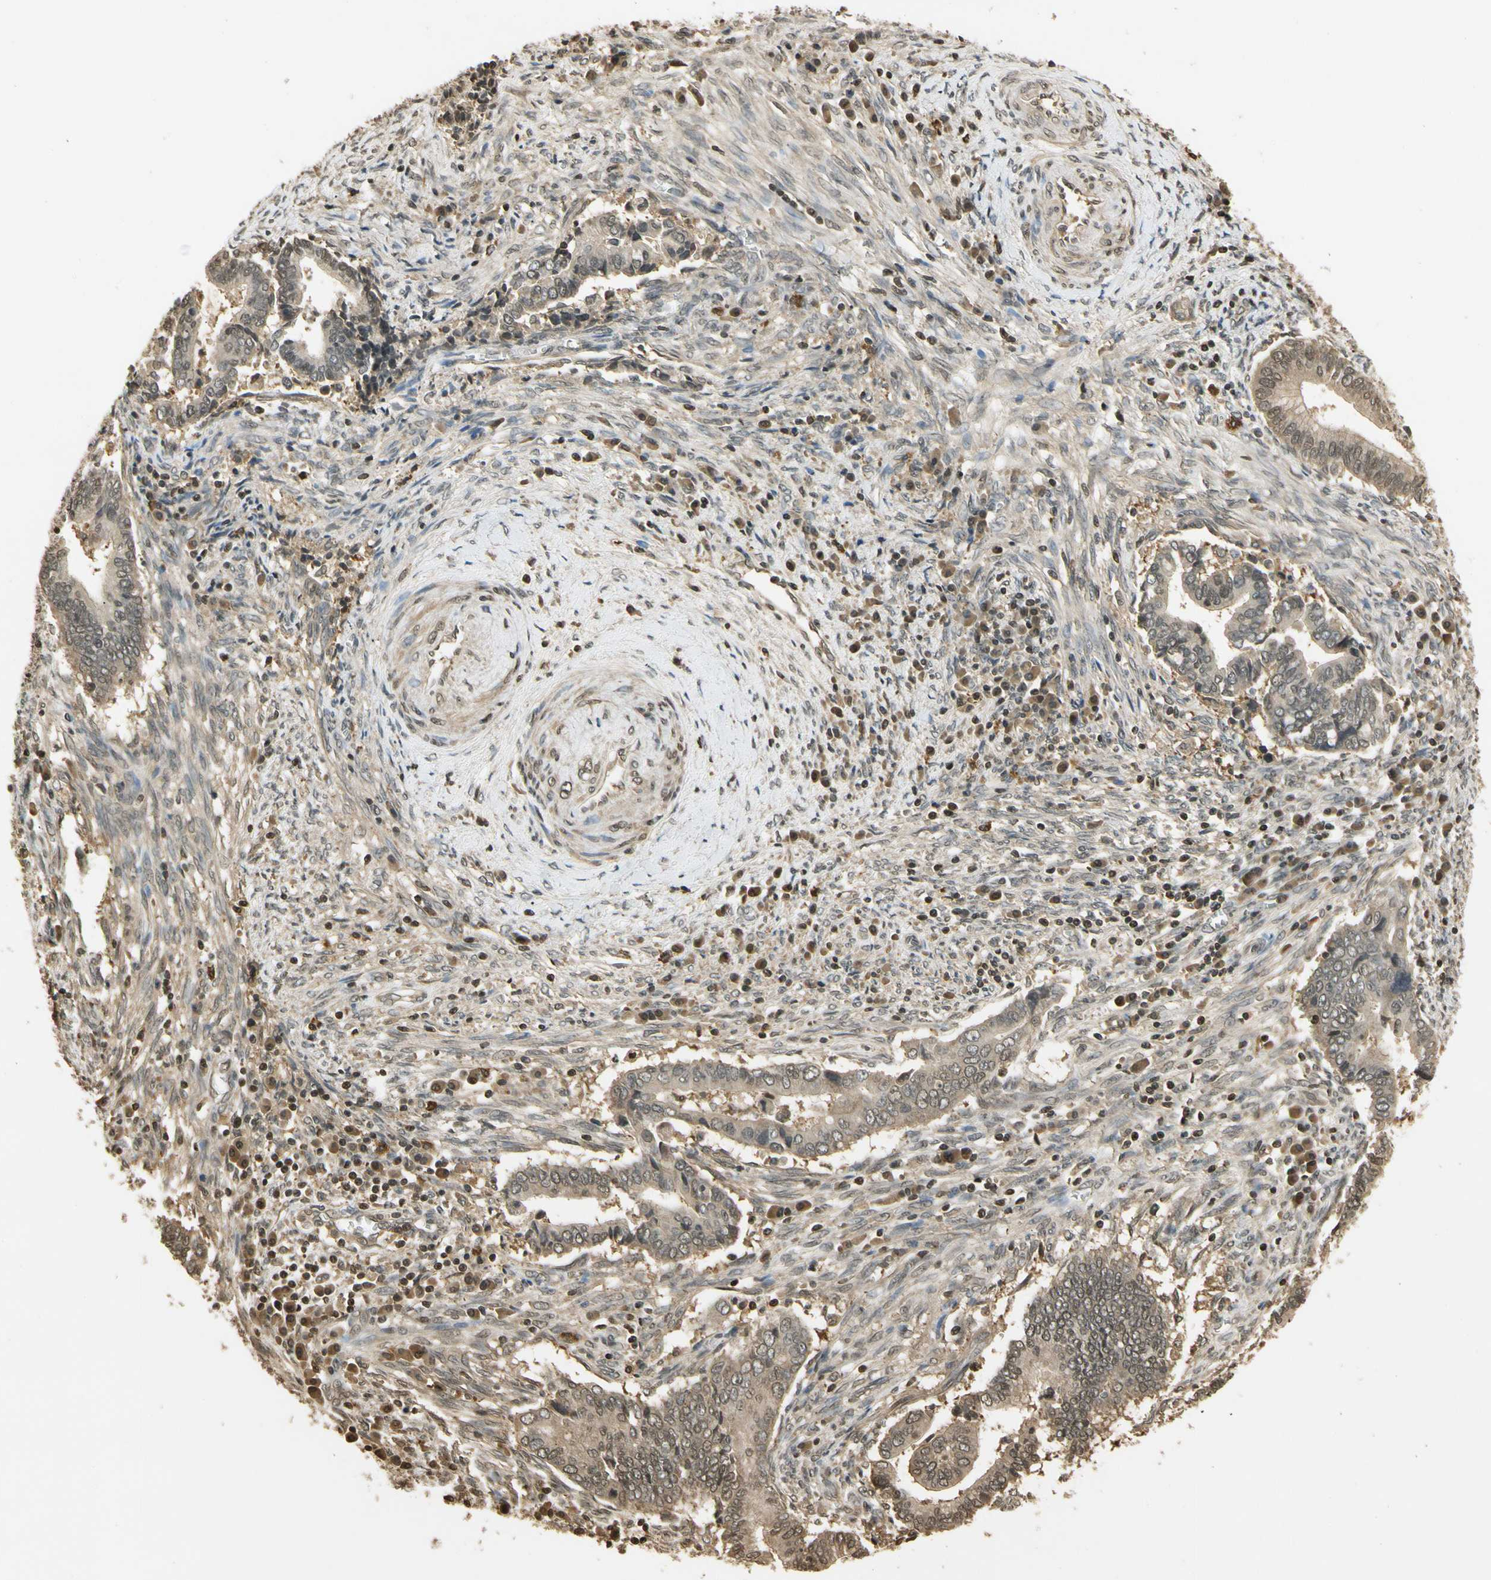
{"staining": {"intensity": "weak", "quantity": ">75%", "location": "cytoplasmic/membranous"}, "tissue": "cervical cancer", "cell_type": "Tumor cells", "image_type": "cancer", "snomed": [{"axis": "morphology", "description": "Adenocarcinoma, NOS"}, {"axis": "topography", "description": "Cervix"}], "caption": "Weak cytoplasmic/membranous positivity is identified in about >75% of tumor cells in cervical cancer.", "gene": "SOD1", "patient": {"sex": "female", "age": 44}}